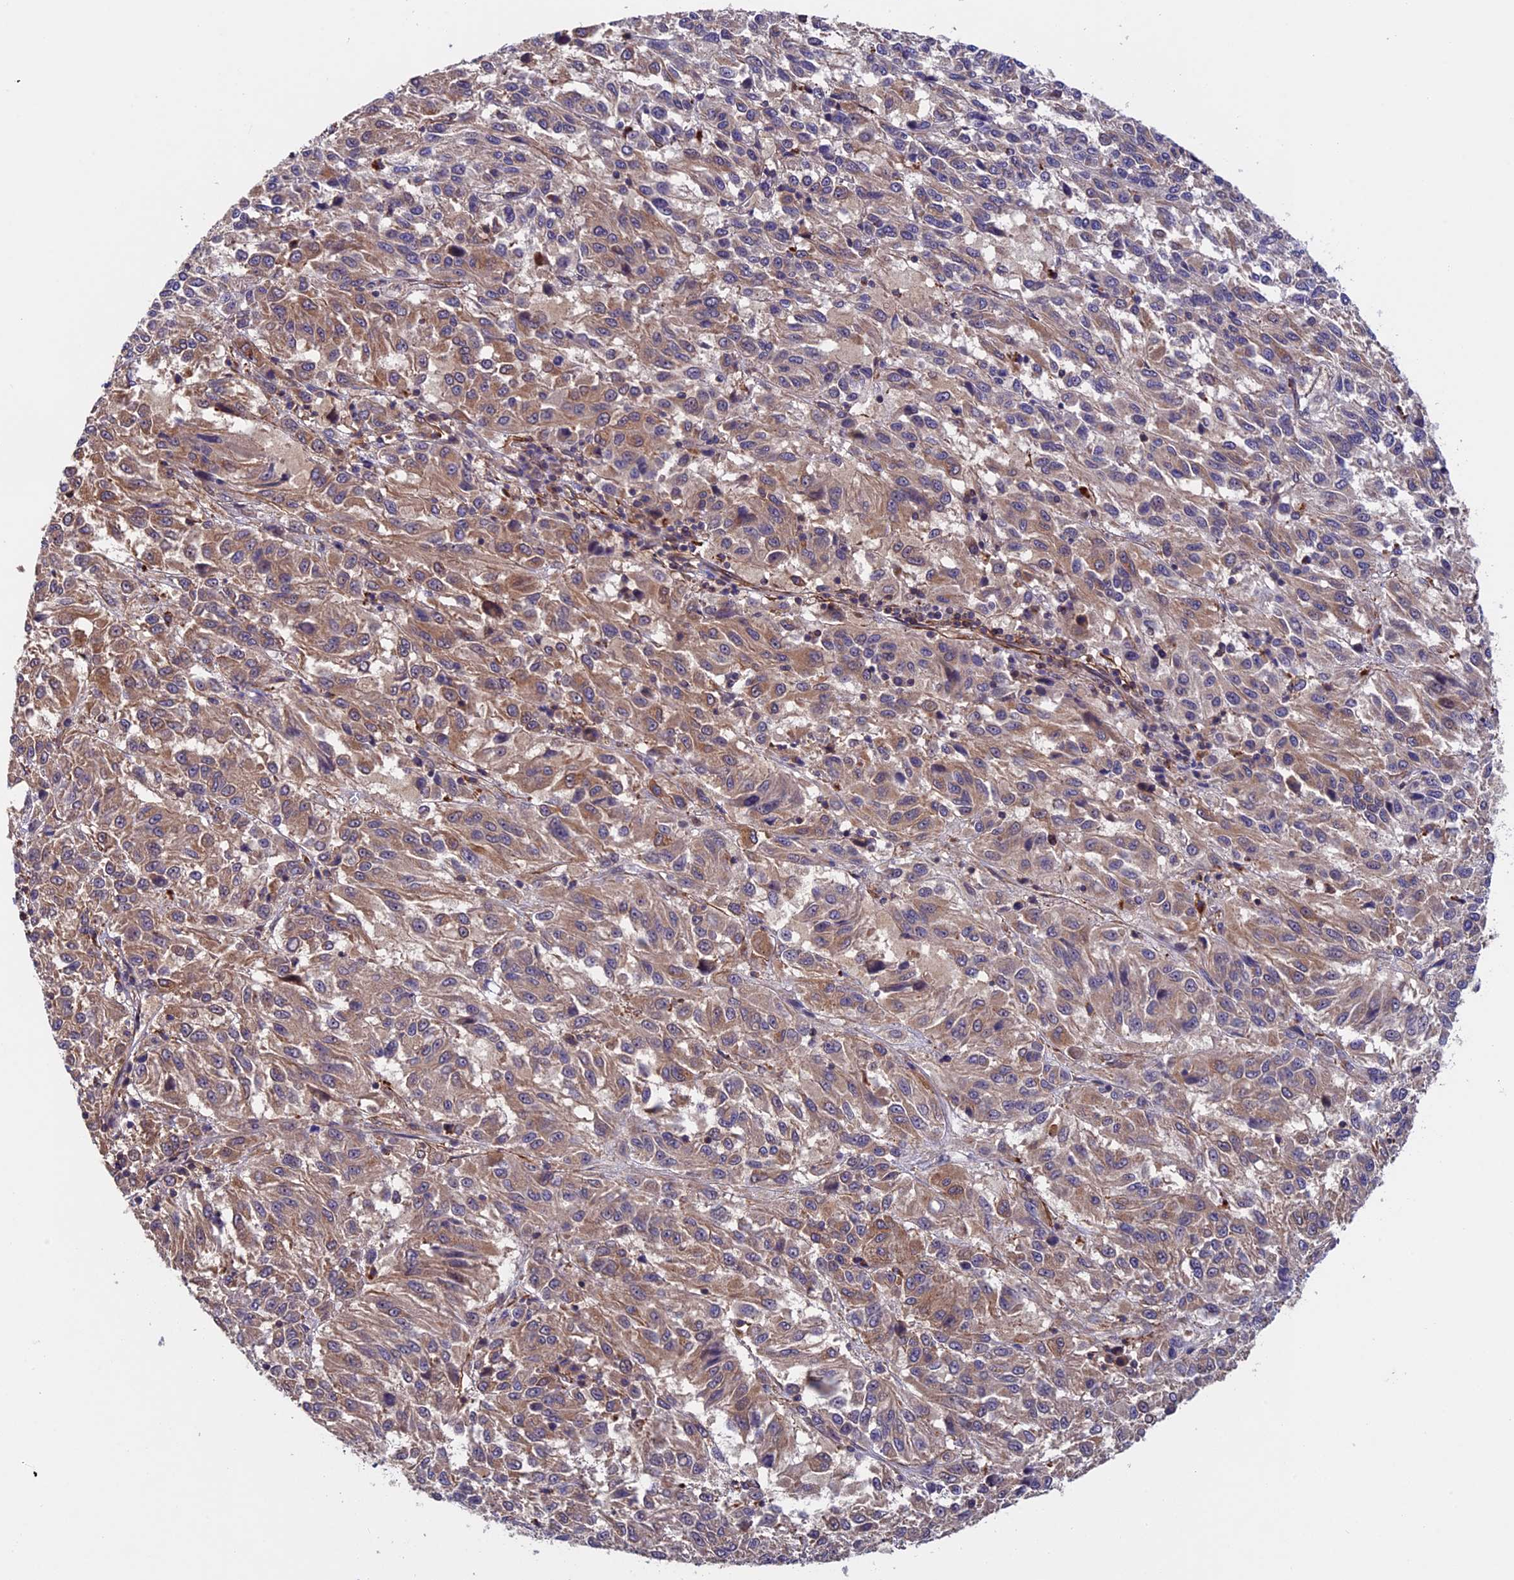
{"staining": {"intensity": "moderate", "quantity": ">75%", "location": "cytoplasmic/membranous"}, "tissue": "melanoma", "cell_type": "Tumor cells", "image_type": "cancer", "snomed": [{"axis": "morphology", "description": "Malignant melanoma, Metastatic site"}, {"axis": "topography", "description": "Lung"}], "caption": "This is an image of immunohistochemistry staining of melanoma, which shows moderate staining in the cytoplasmic/membranous of tumor cells.", "gene": "SLC9A5", "patient": {"sex": "male", "age": 64}}